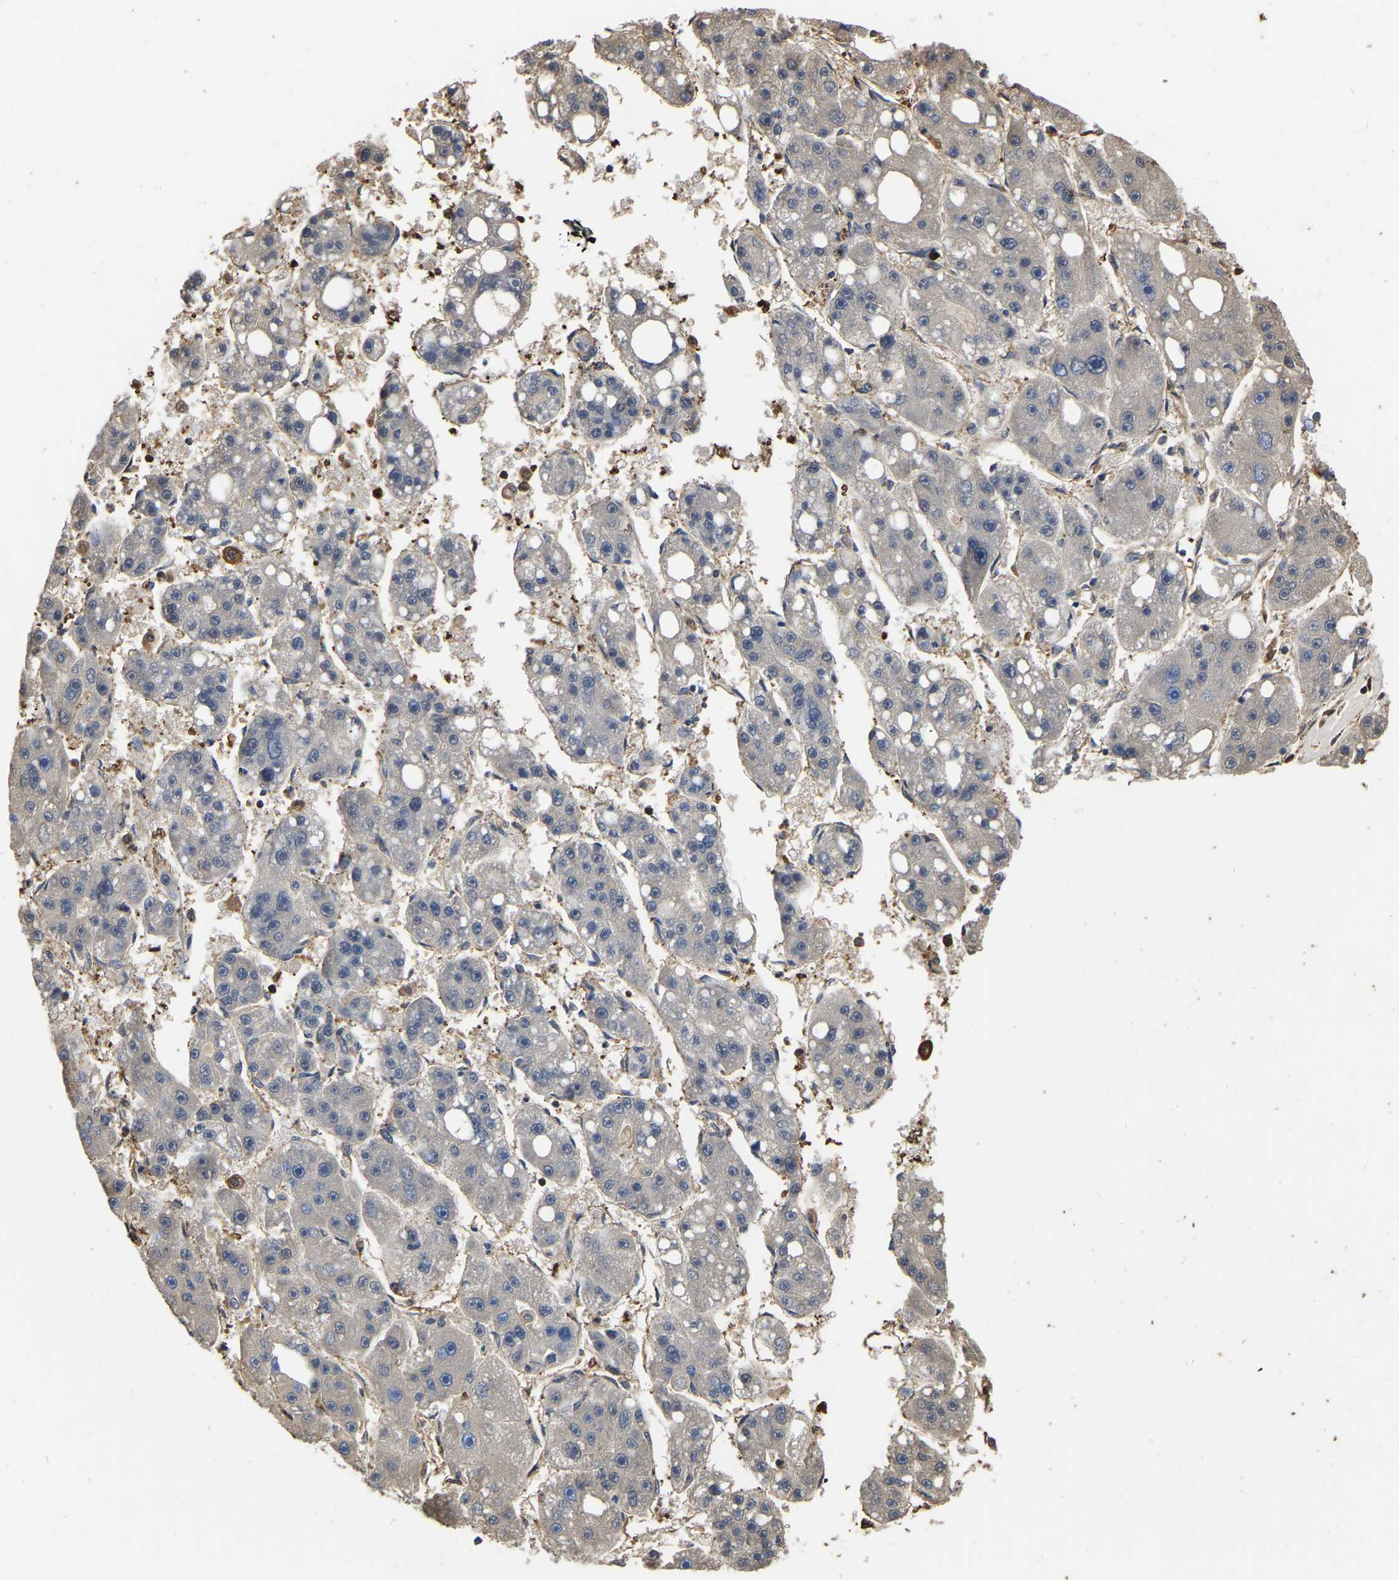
{"staining": {"intensity": "negative", "quantity": "none", "location": "none"}, "tissue": "liver cancer", "cell_type": "Tumor cells", "image_type": "cancer", "snomed": [{"axis": "morphology", "description": "Carcinoma, Hepatocellular, NOS"}, {"axis": "topography", "description": "Liver"}], "caption": "An IHC histopathology image of liver hepatocellular carcinoma is shown. There is no staining in tumor cells of liver hepatocellular carcinoma. The staining is performed using DAB brown chromogen with nuclei counter-stained in using hematoxylin.", "gene": "LDHB", "patient": {"sex": "female", "age": 61}}